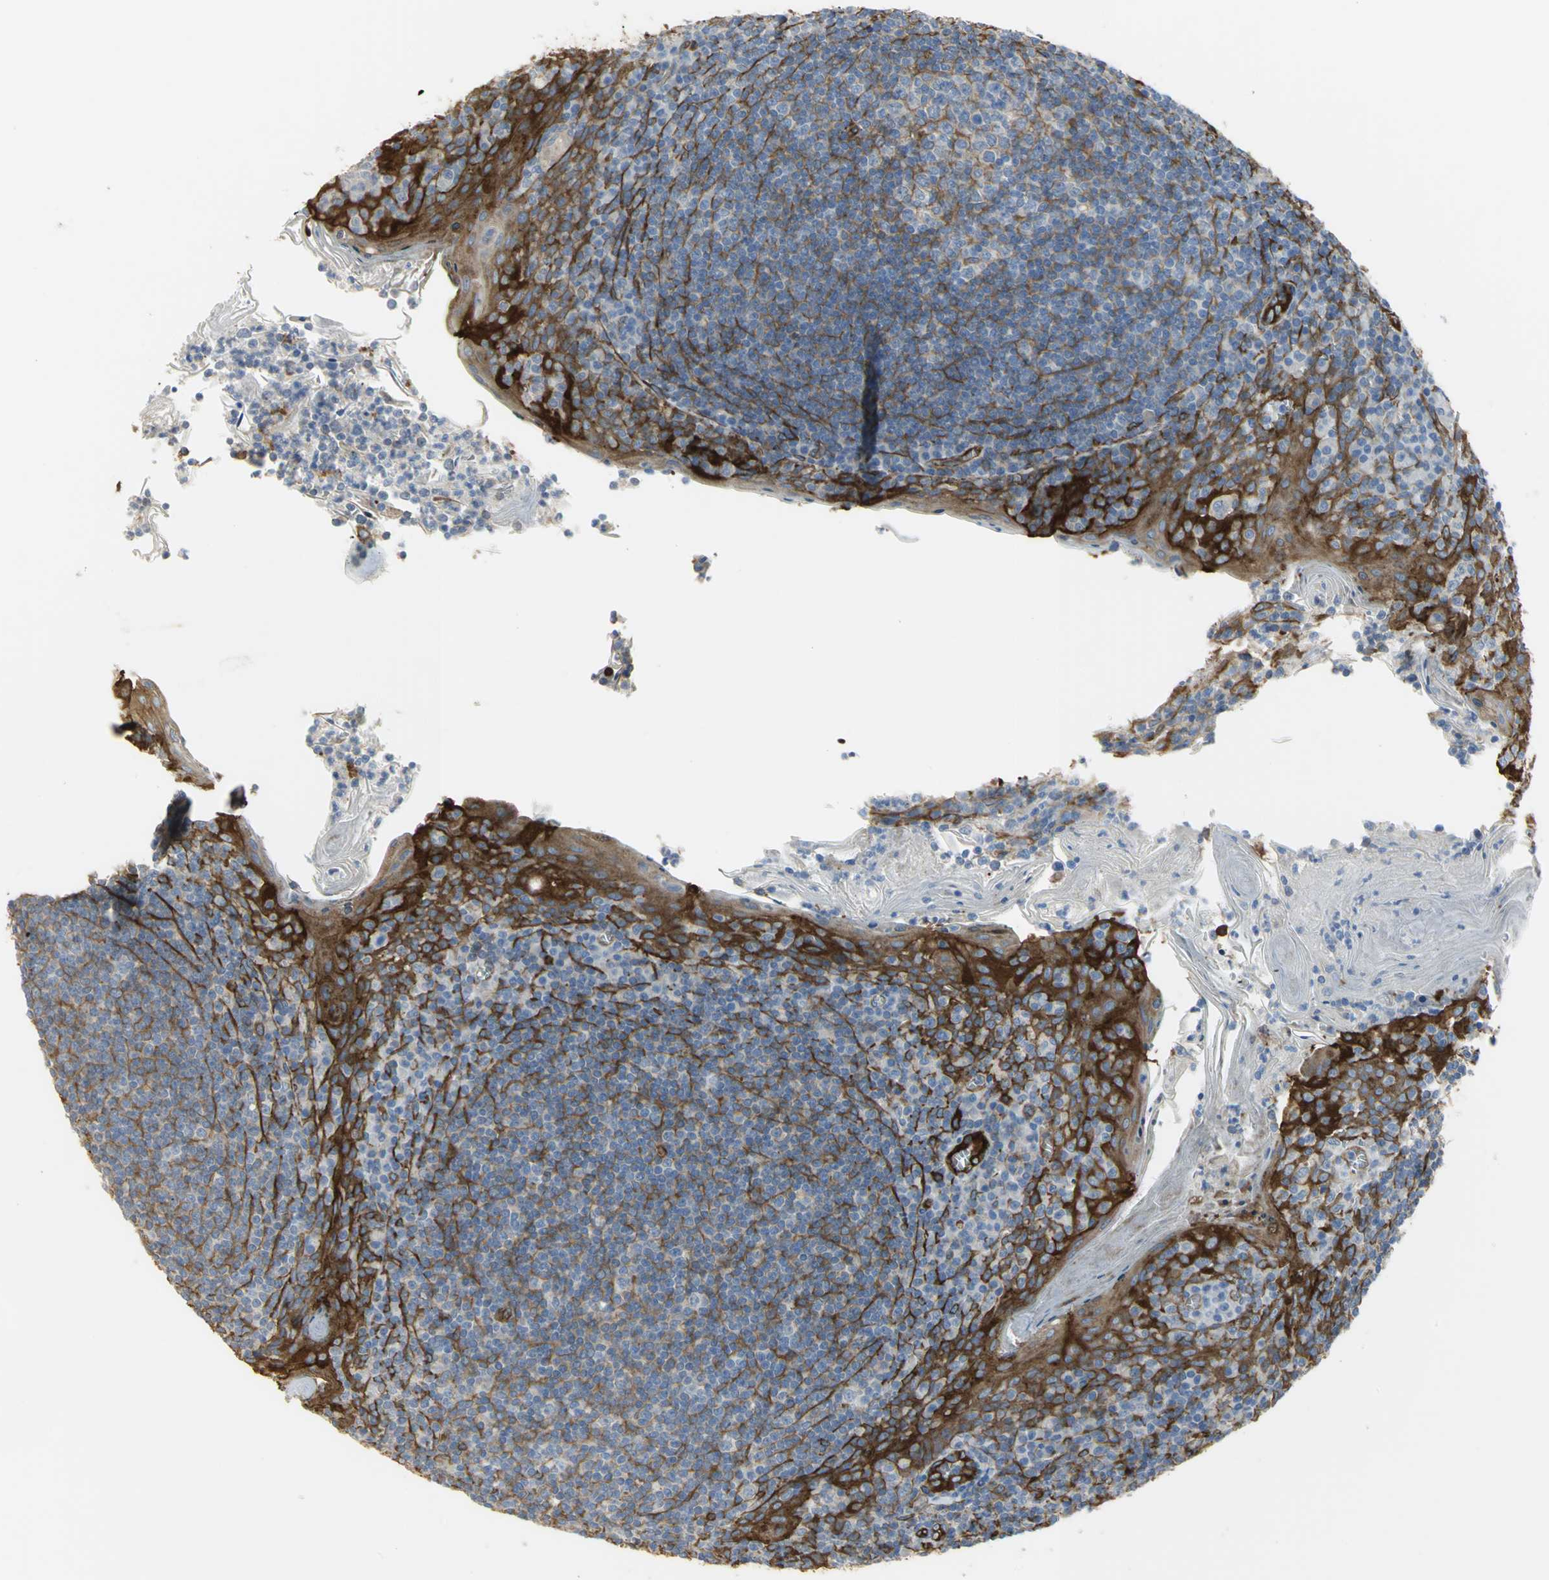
{"staining": {"intensity": "negative", "quantity": "none", "location": "none"}, "tissue": "tonsil", "cell_type": "Germinal center cells", "image_type": "normal", "snomed": [{"axis": "morphology", "description": "Normal tissue, NOS"}, {"axis": "topography", "description": "Tonsil"}], "caption": "This is an immunohistochemistry (IHC) photomicrograph of normal tonsil. There is no staining in germinal center cells.", "gene": "FLNB", "patient": {"sex": "male", "age": 31}}